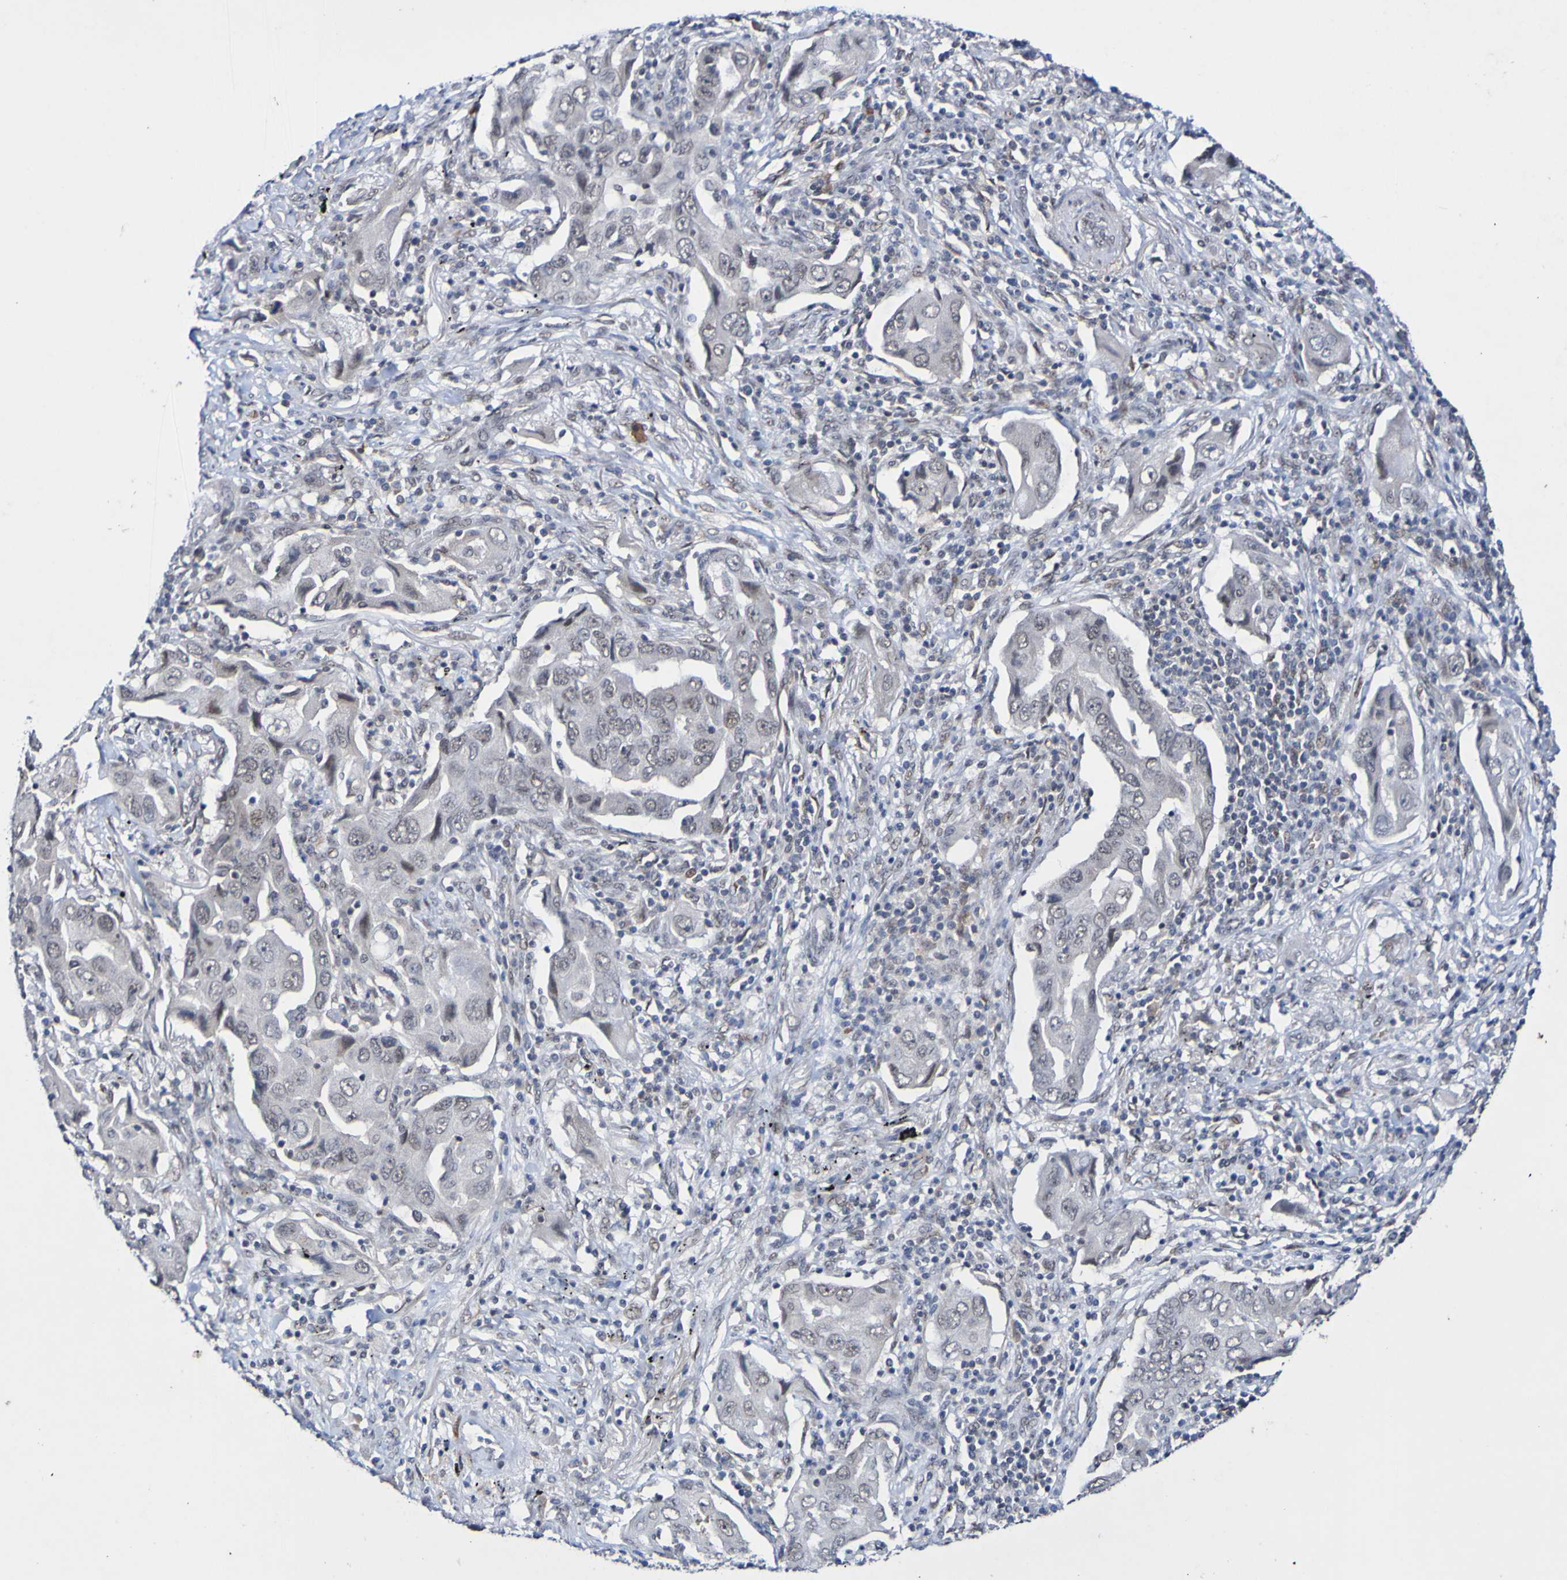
{"staining": {"intensity": "weak", "quantity": "<25%", "location": "nuclear"}, "tissue": "lung cancer", "cell_type": "Tumor cells", "image_type": "cancer", "snomed": [{"axis": "morphology", "description": "Adenocarcinoma, NOS"}, {"axis": "topography", "description": "Lung"}], "caption": "This is an immunohistochemistry (IHC) micrograph of human adenocarcinoma (lung). There is no expression in tumor cells.", "gene": "PCGF1", "patient": {"sex": "female", "age": 65}}